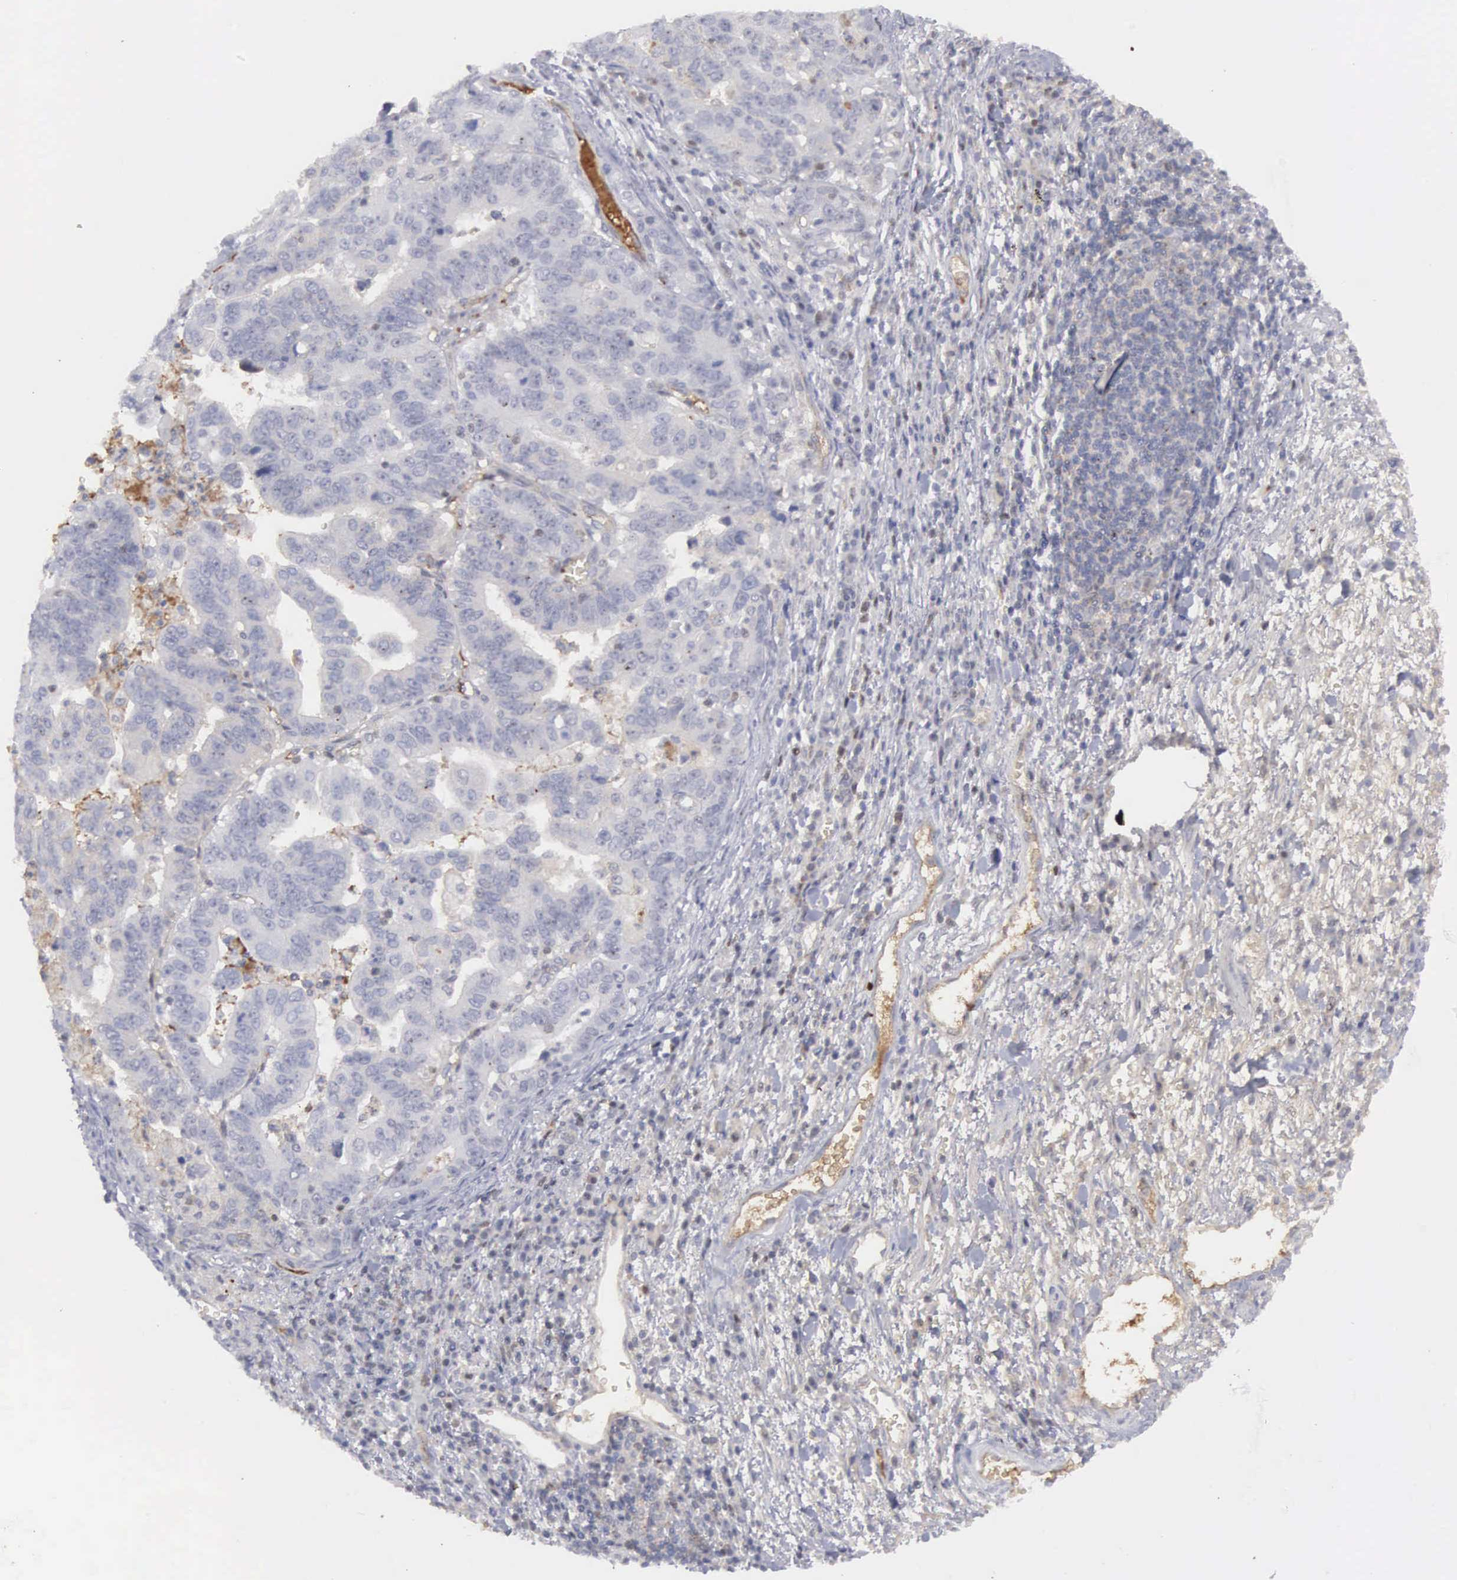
{"staining": {"intensity": "negative", "quantity": "none", "location": "none"}, "tissue": "stomach cancer", "cell_type": "Tumor cells", "image_type": "cancer", "snomed": [{"axis": "morphology", "description": "Adenocarcinoma, NOS"}, {"axis": "topography", "description": "Stomach, upper"}], "caption": "IHC of human adenocarcinoma (stomach) demonstrates no expression in tumor cells. (DAB immunohistochemistry visualized using brightfield microscopy, high magnification).", "gene": "RBPJ", "patient": {"sex": "female", "age": 50}}